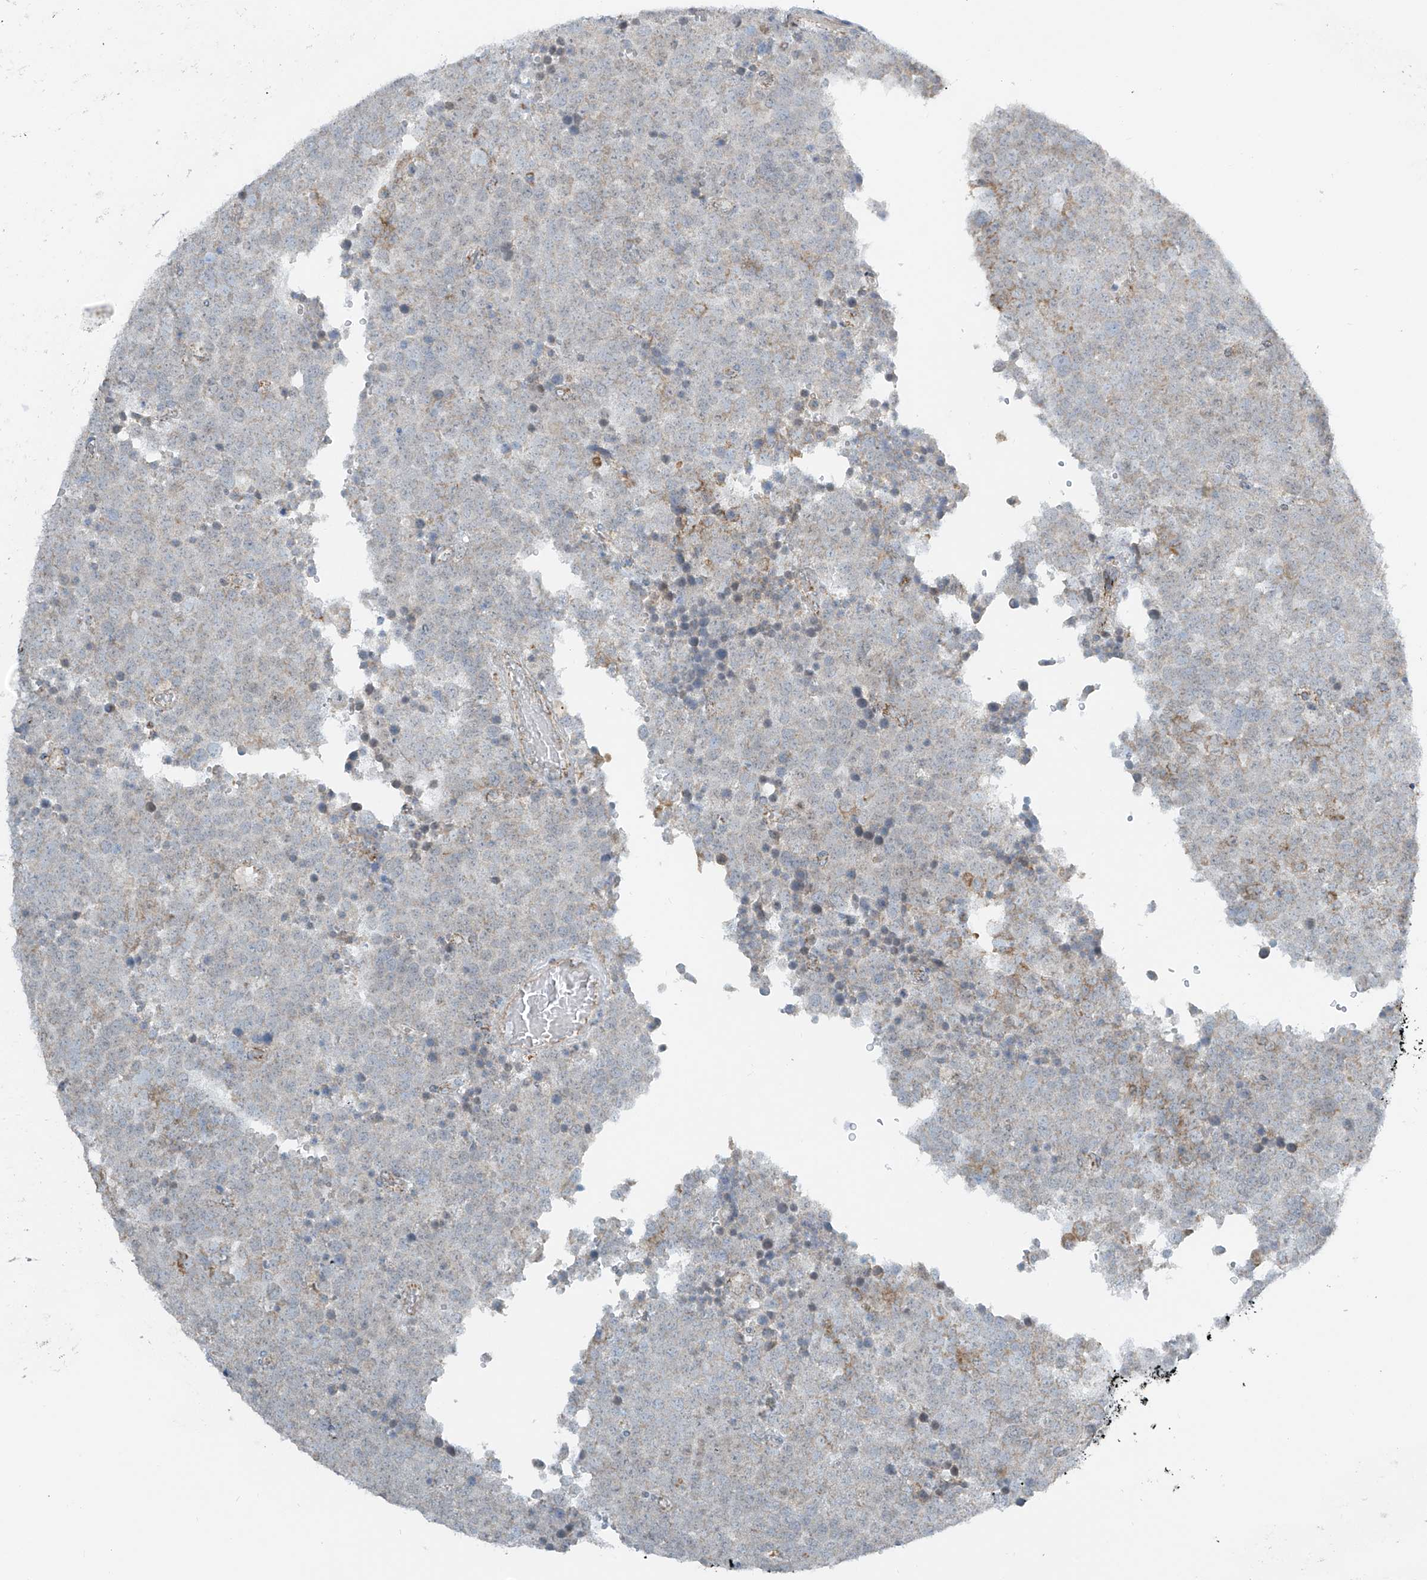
{"staining": {"intensity": "negative", "quantity": "none", "location": "none"}, "tissue": "testis cancer", "cell_type": "Tumor cells", "image_type": "cancer", "snomed": [{"axis": "morphology", "description": "Seminoma, NOS"}, {"axis": "topography", "description": "Testis"}], "caption": "The photomicrograph exhibits no significant positivity in tumor cells of seminoma (testis).", "gene": "SMDT1", "patient": {"sex": "male", "age": 71}}